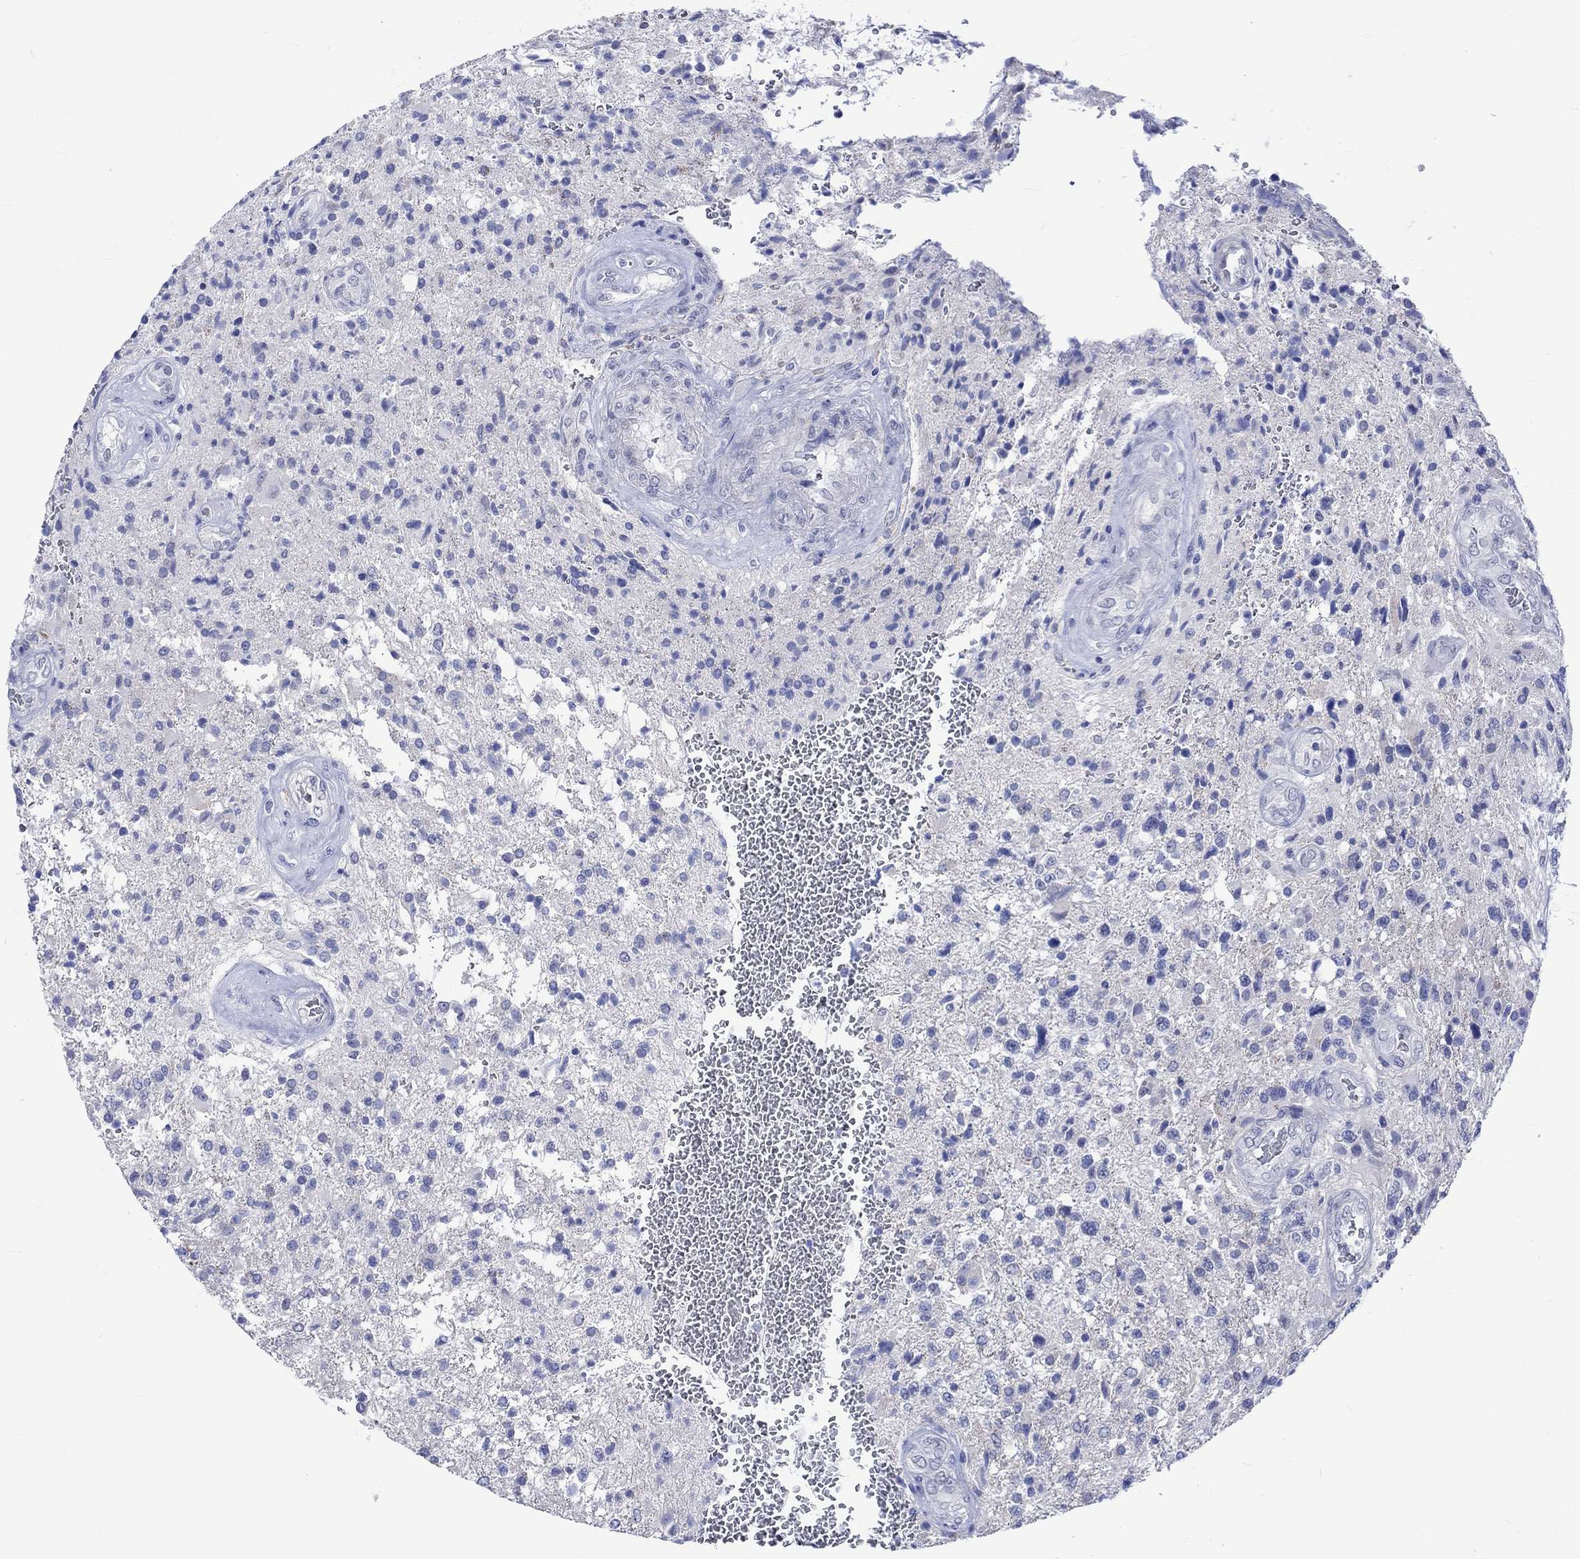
{"staining": {"intensity": "negative", "quantity": "none", "location": "none"}, "tissue": "glioma", "cell_type": "Tumor cells", "image_type": "cancer", "snomed": [{"axis": "morphology", "description": "Glioma, malignant, High grade"}, {"axis": "topography", "description": "Brain"}], "caption": "This photomicrograph is of malignant glioma (high-grade) stained with IHC to label a protein in brown with the nuclei are counter-stained blue. There is no expression in tumor cells.", "gene": "KLHL33", "patient": {"sex": "male", "age": 56}}